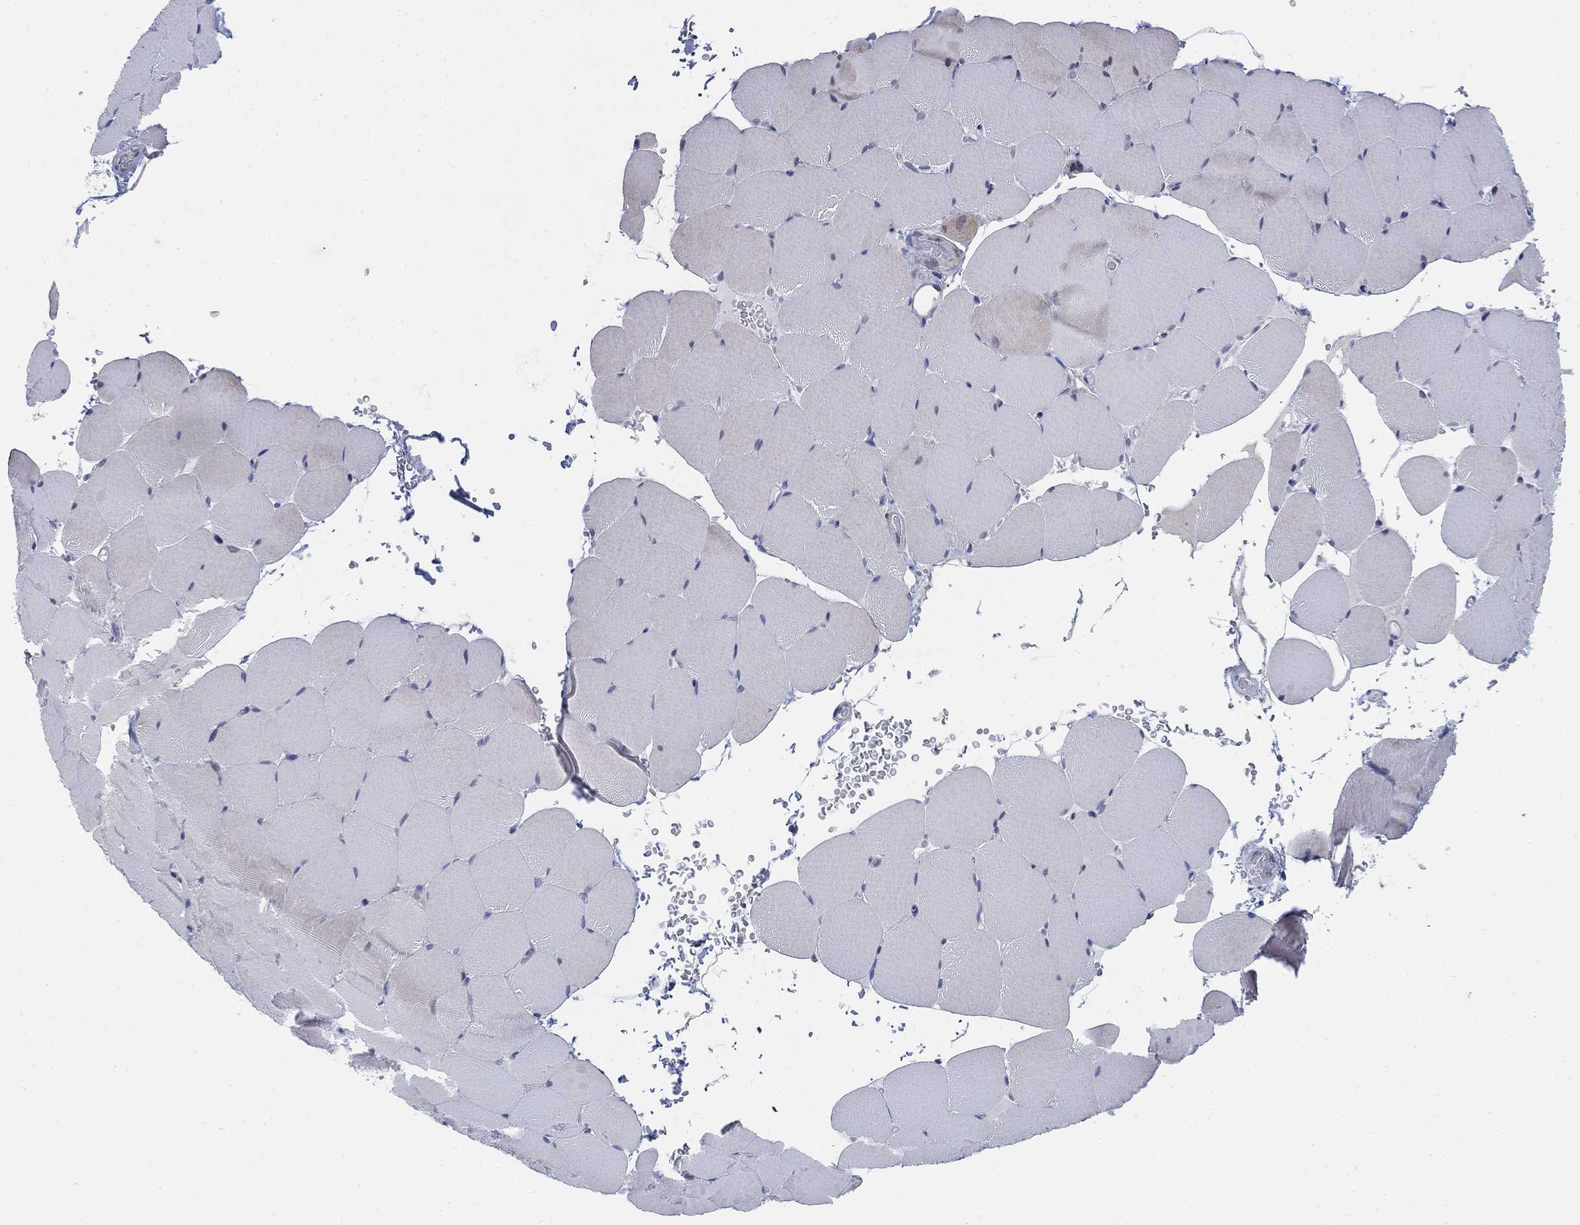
{"staining": {"intensity": "negative", "quantity": "none", "location": "none"}, "tissue": "skeletal muscle", "cell_type": "Myocytes", "image_type": "normal", "snomed": [{"axis": "morphology", "description": "Normal tissue, NOS"}, {"axis": "topography", "description": "Skeletal muscle"}], "caption": "This is an immunohistochemistry (IHC) micrograph of normal human skeletal muscle. There is no staining in myocytes.", "gene": "MYO3A", "patient": {"sex": "female", "age": 37}}